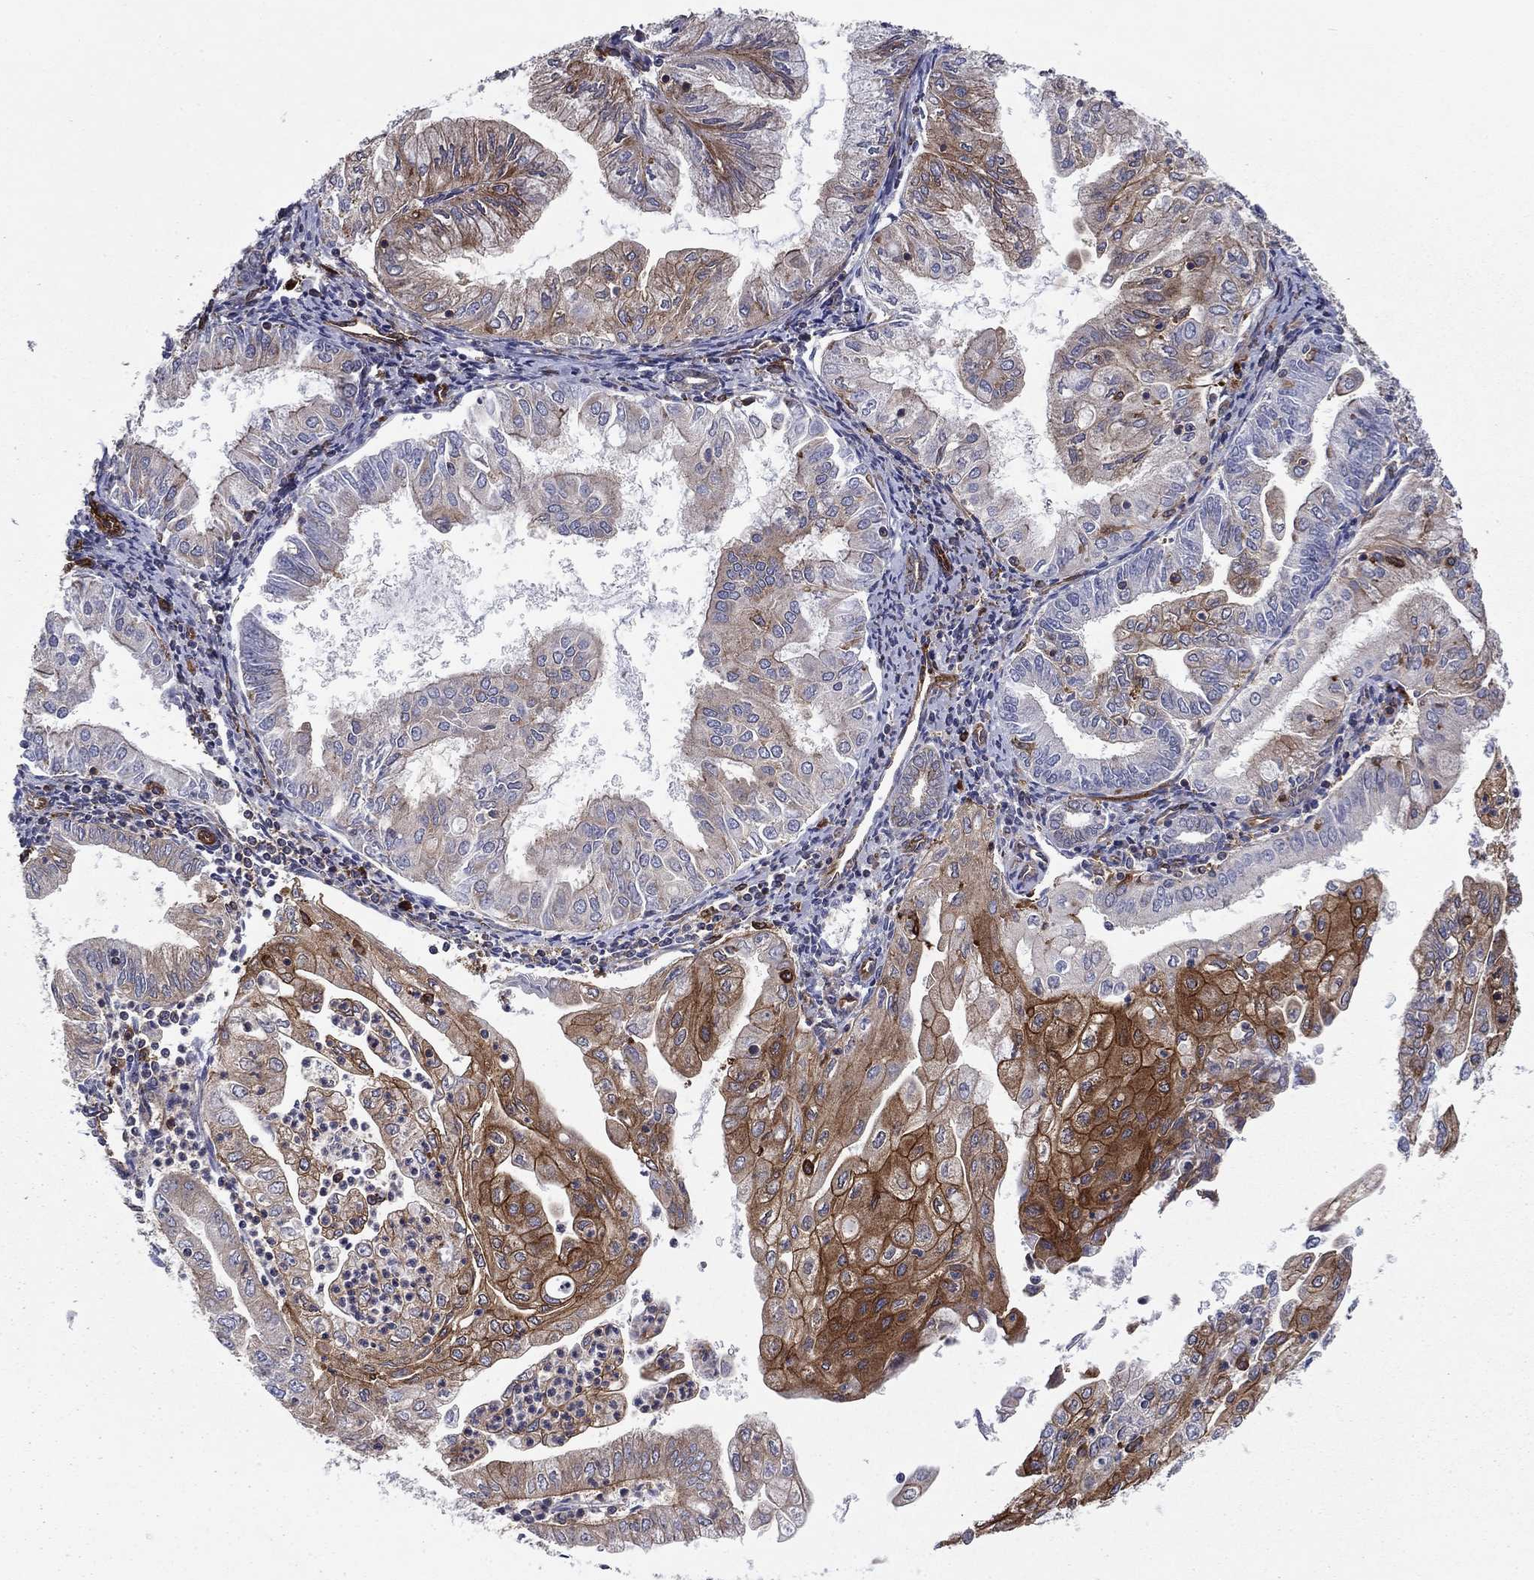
{"staining": {"intensity": "strong", "quantity": "<25%", "location": "cytoplasmic/membranous"}, "tissue": "endometrial cancer", "cell_type": "Tumor cells", "image_type": "cancer", "snomed": [{"axis": "morphology", "description": "Adenocarcinoma, NOS"}, {"axis": "topography", "description": "Endometrium"}], "caption": "Immunohistochemistry staining of endometrial cancer, which exhibits medium levels of strong cytoplasmic/membranous staining in about <25% of tumor cells indicating strong cytoplasmic/membranous protein expression. The staining was performed using DAB (3,3'-diaminobenzidine) (brown) for protein detection and nuclei were counterstained in hematoxylin (blue).", "gene": "EHBP1L1", "patient": {"sex": "female", "age": 56}}